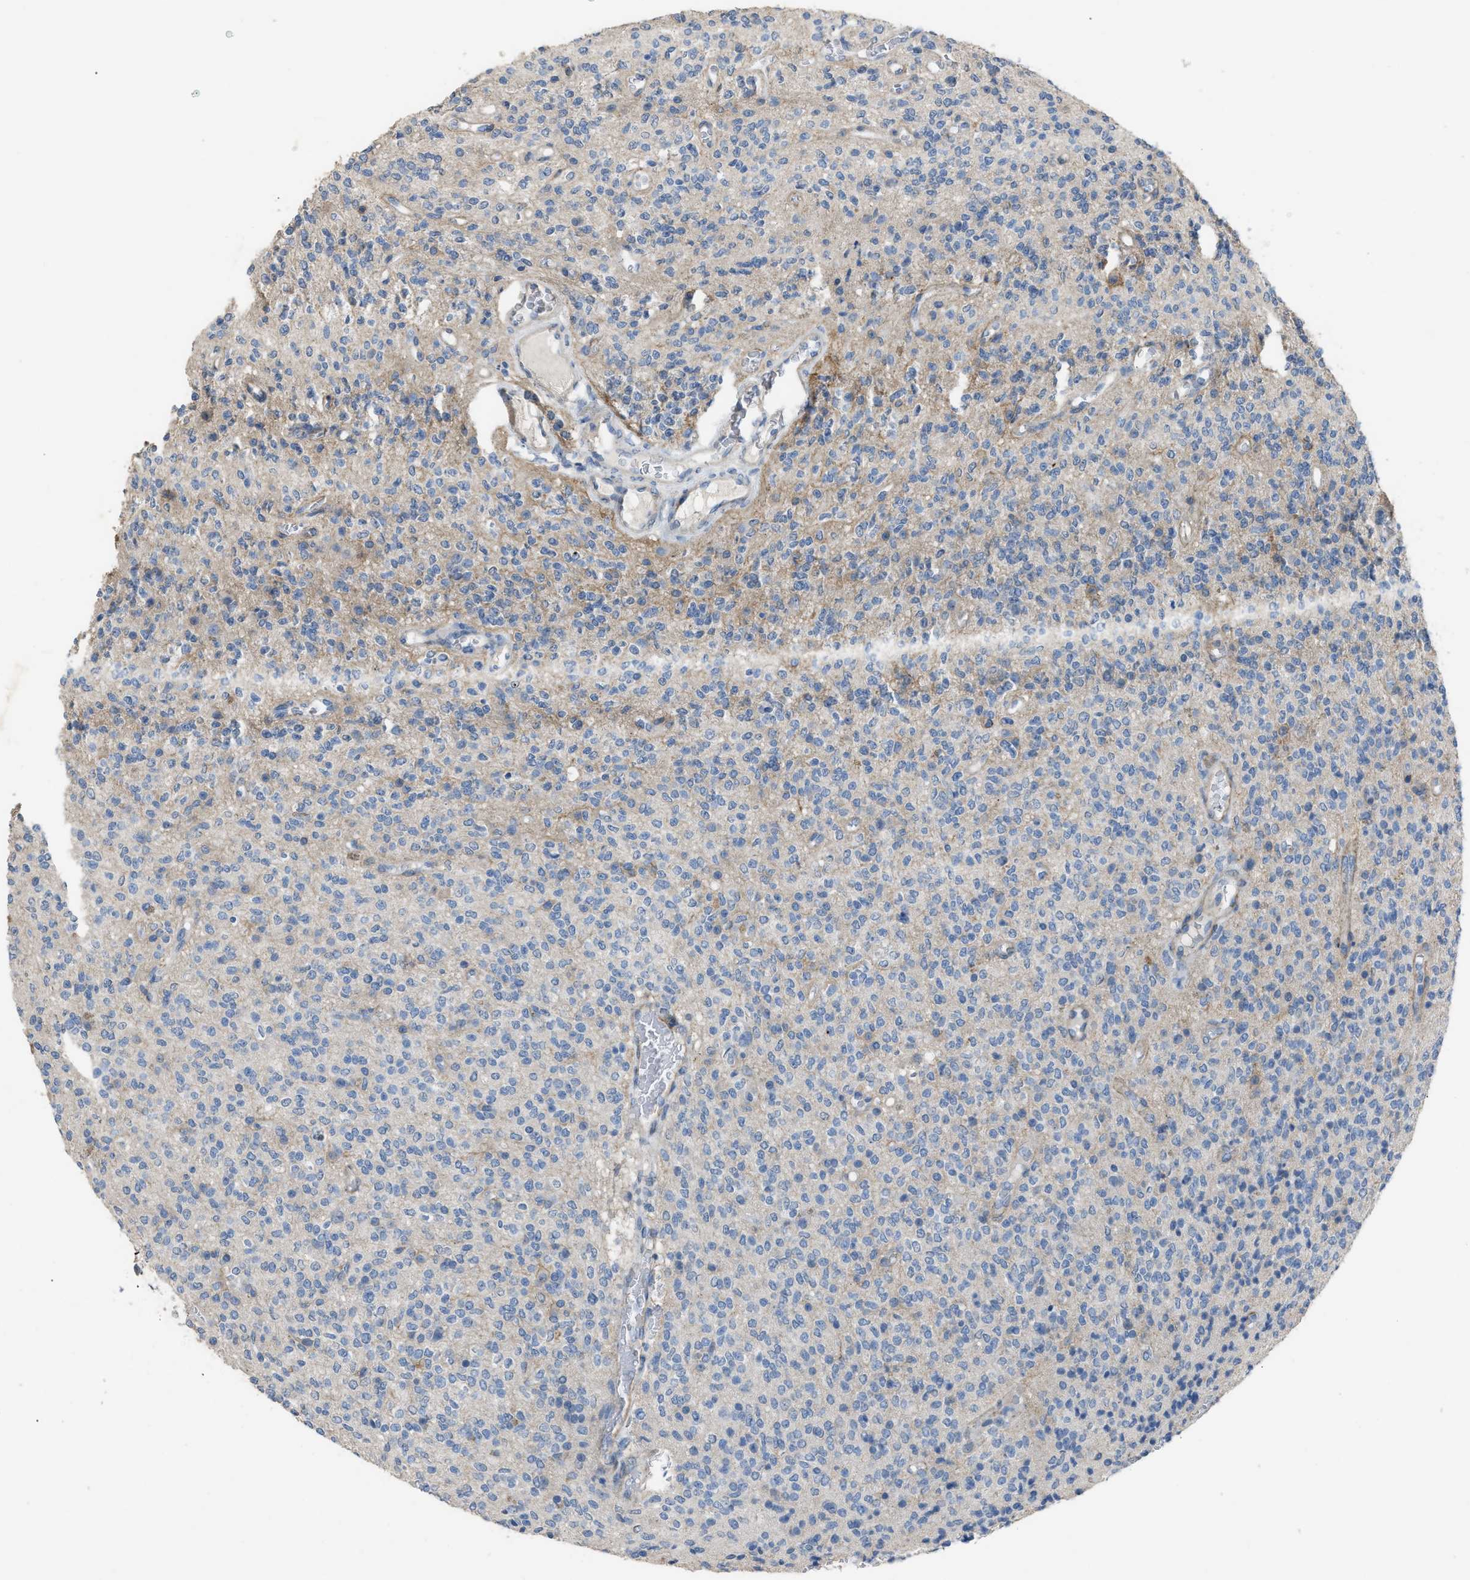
{"staining": {"intensity": "negative", "quantity": "none", "location": "none"}, "tissue": "glioma", "cell_type": "Tumor cells", "image_type": "cancer", "snomed": [{"axis": "morphology", "description": "Glioma, malignant, High grade"}, {"axis": "topography", "description": "Brain"}], "caption": "Human glioma stained for a protein using IHC shows no expression in tumor cells.", "gene": "OR51E1", "patient": {"sex": "male", "age": 34}}